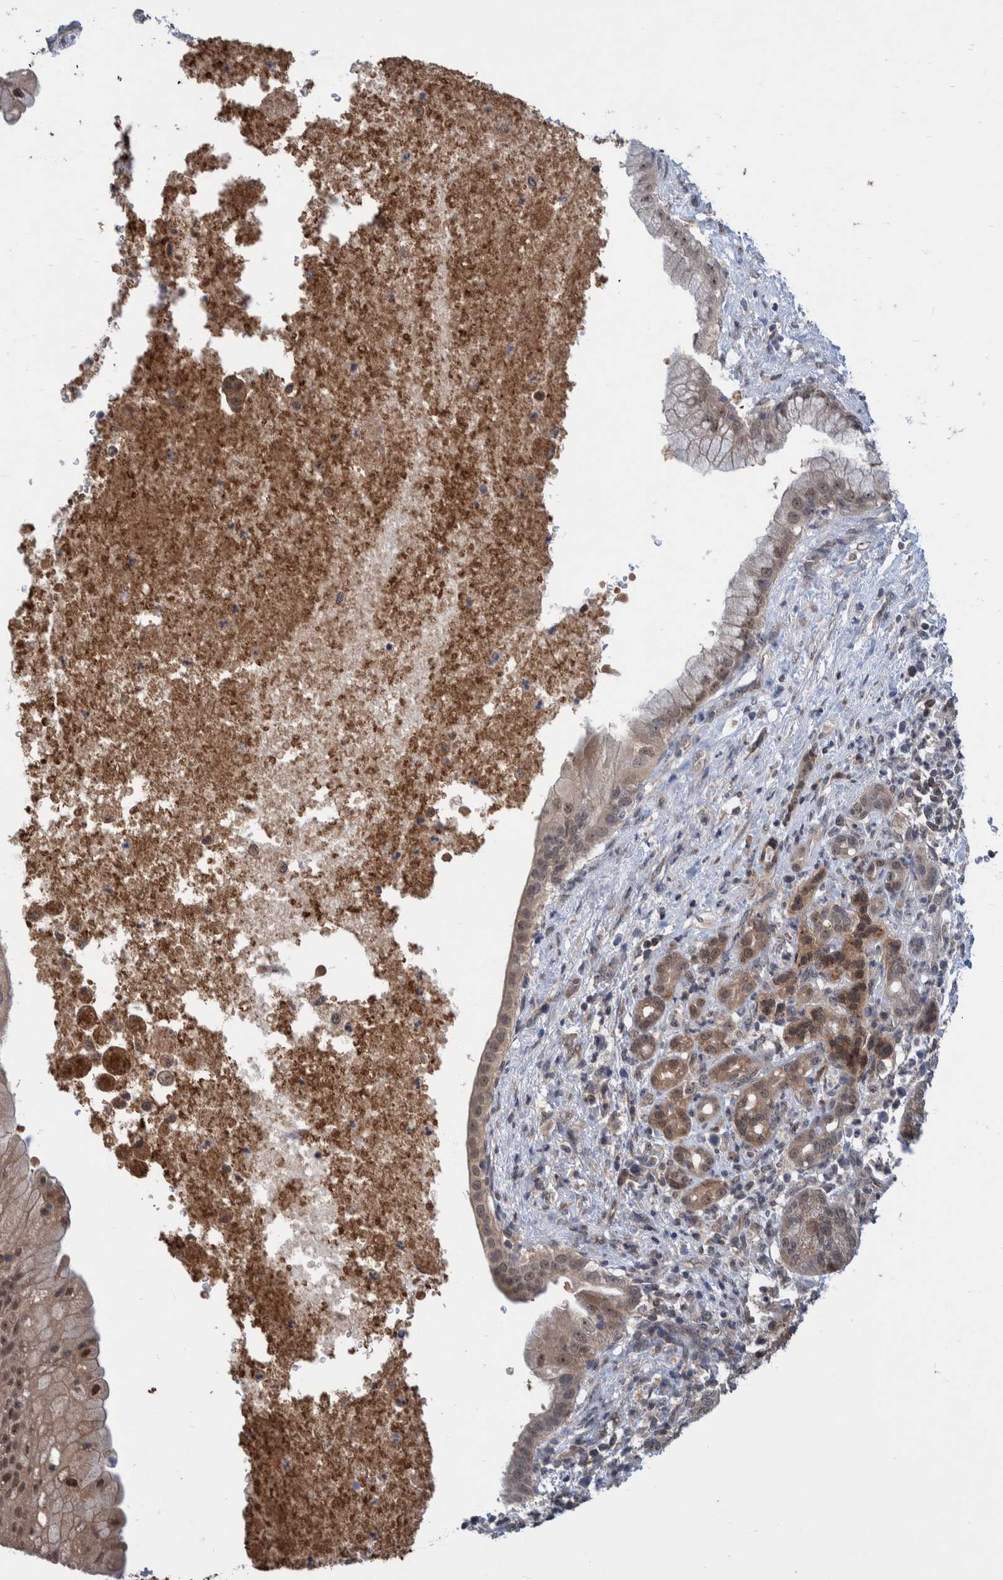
{"staining": {"intensity": "moderate", "quantity": "25%-75%", "location": "cytoplasmic/membranous,nuclear"}, "tissue": "pancreatic cancer", "cell_type": "Tumor cells", "image_type": "cancer", "snomed": [{"axis": "morphology", "description": "Adenocarcinoma, NOS"}, {"axis": "topography", "description": "Pancreas"}], "caption": "Immunohistochemistry (IHC) of pancreatic cancer (adenocarcinoma) shows medium levels of moderate cytoplasmic/membranous and nuclear positivity in approximately 25%-75% of tumor cells.", "gene": "PLPBP", "patient": {"sex": "female", "age": 78}}